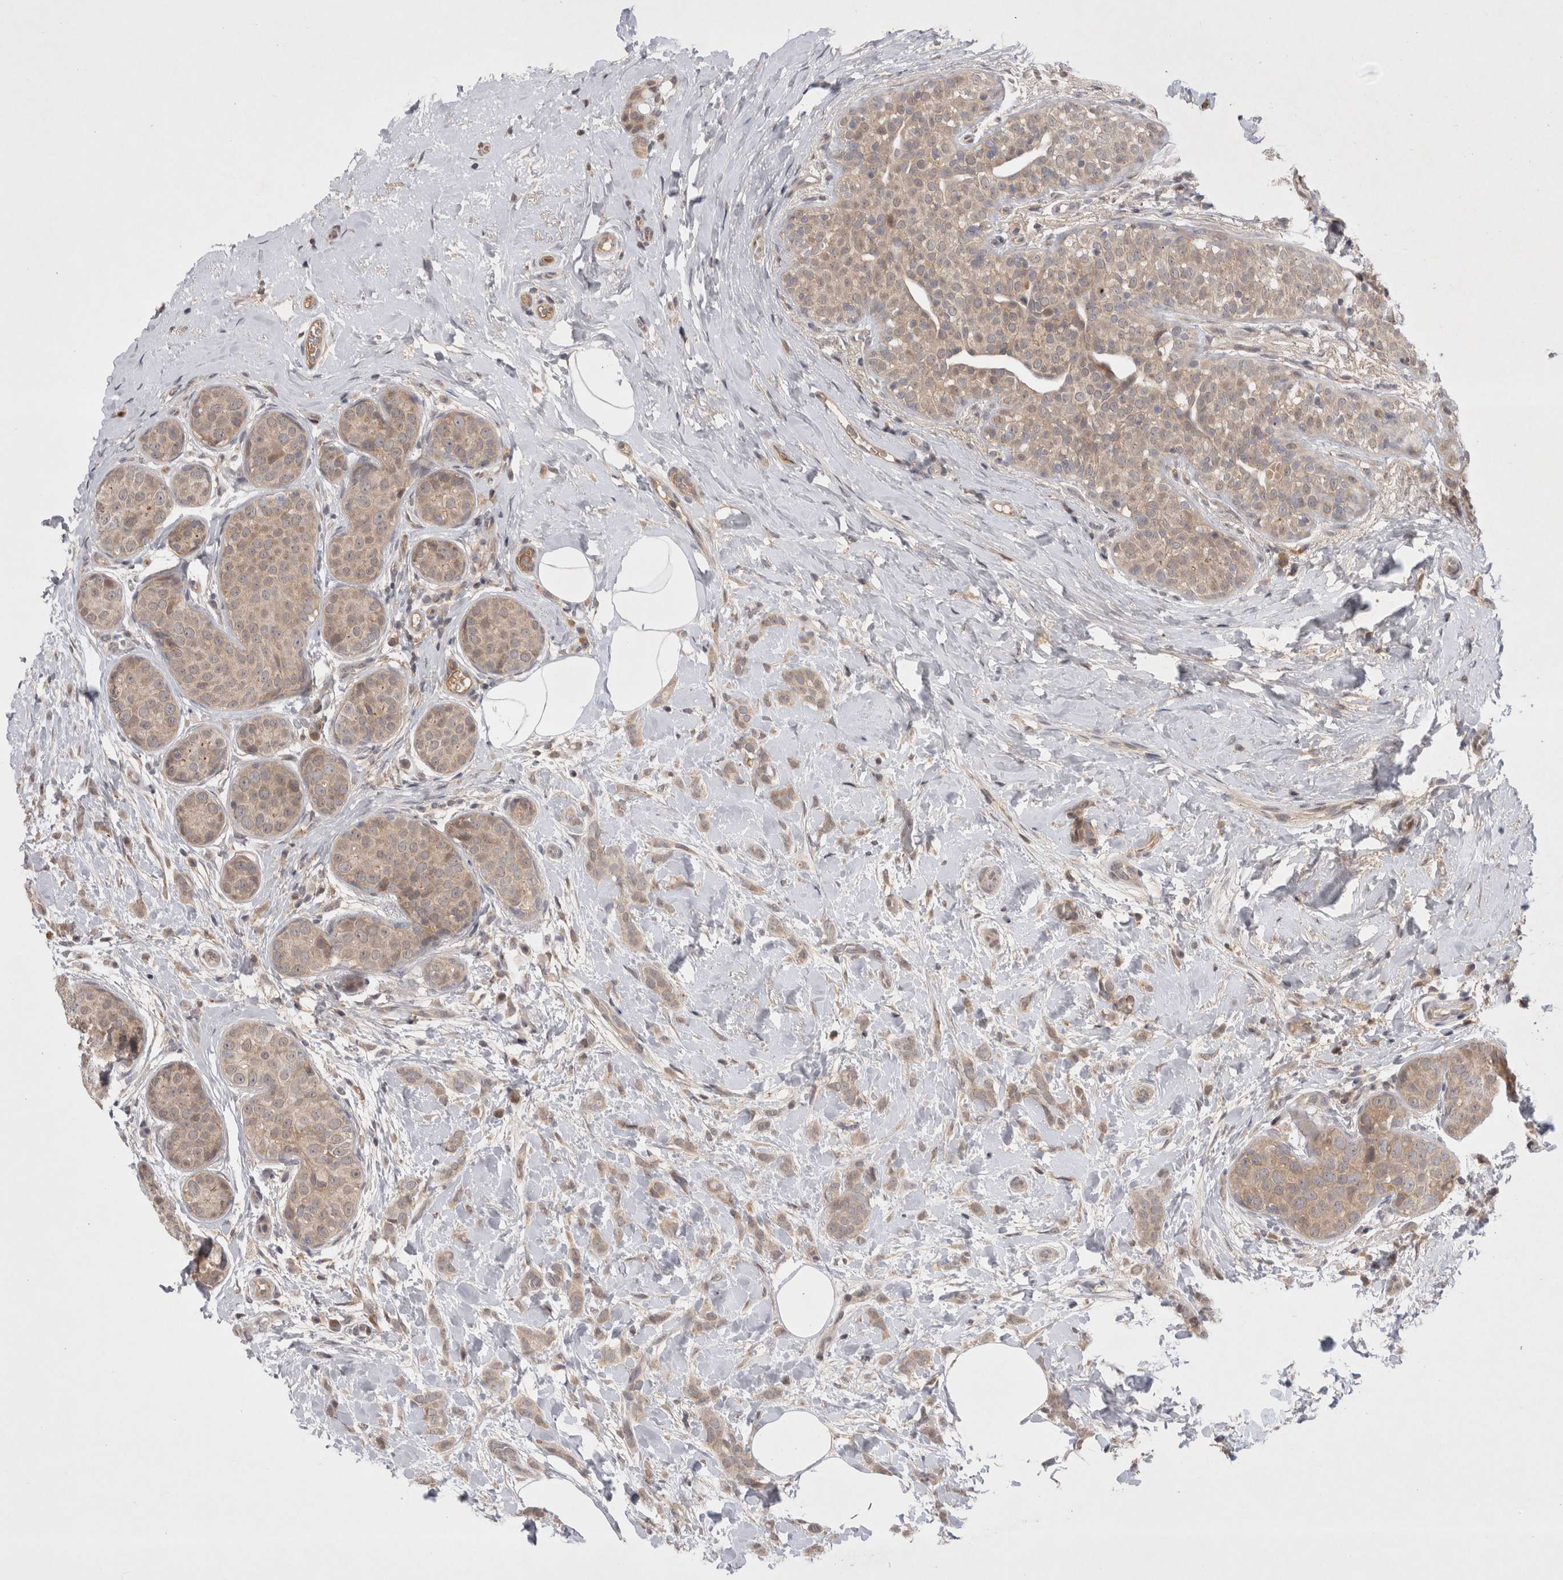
{"staining": {"intensity": "weak", "quantity": ">75%", "location": "cytoplasmic/membranous"}, "tissue": "breast cancer", "cell_type": "Tumor cells", "image_type": "cancer", "snomed": [{"axis": "morphology", "description": "Lobular carcinoma, in situ"}, {"axis": "morphology", "description": "Lobular carcinoma"}, {"axis": "topography", "description": "Breast"}], "caption": "Immunohistochemistry (IHC) histopathology image of human lobular carcinoma in situ (breast) stained for a protein (brown), which displays low levels of weak cytoplasmic/membranous expression in approximately >75% of tumor cells.", "gene": "PLEKHM1", "patient": {"sex": "female", "age": 41}}